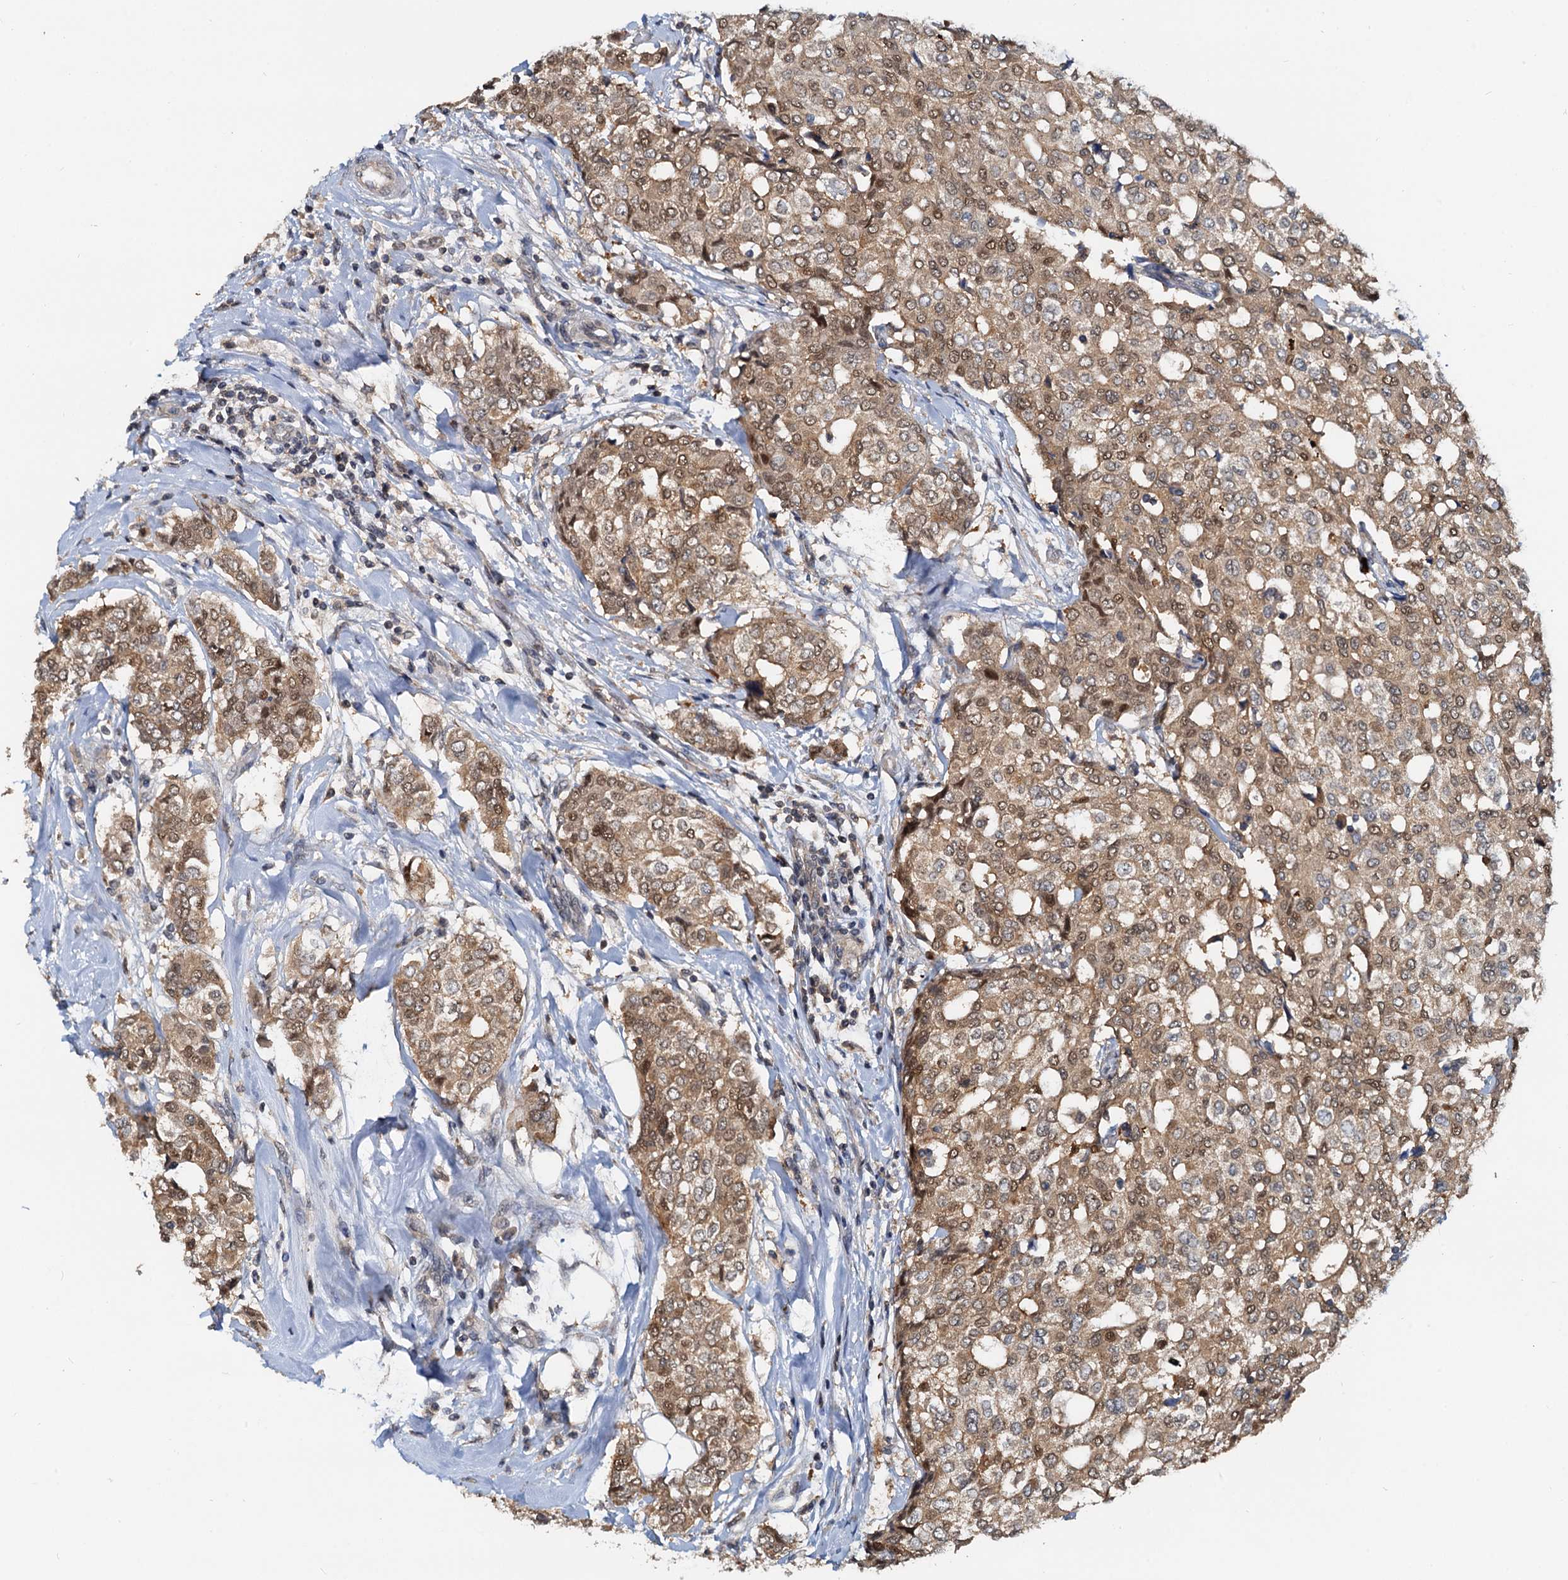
{"staining": {"intensity": "moderate", "quantity": ">75%", "location": "cytoplasmic/membranous,nuclear"}, "tissue": "breast cancer", "cell_type": "Tumor cells", "image_type": "cancer", "snomed": [{"axis": "morphology", "description": "Lobular carcinoma"}, {"axis": "topography", "description": "Breast"}], "caption": "A micrograph of human breast cancer stained for a protein shows moderate cytoplasmic/membranous and nuclear brown staining in tumor cells. The staining is performed using DAB (3,3'-diaminobenzidine) brown chromogen to label protein expression. The nuclei are counter-stained blue using hematoxylin.", "gene": "PTGES3", "patient": {"sex": "female", "age": 51}}